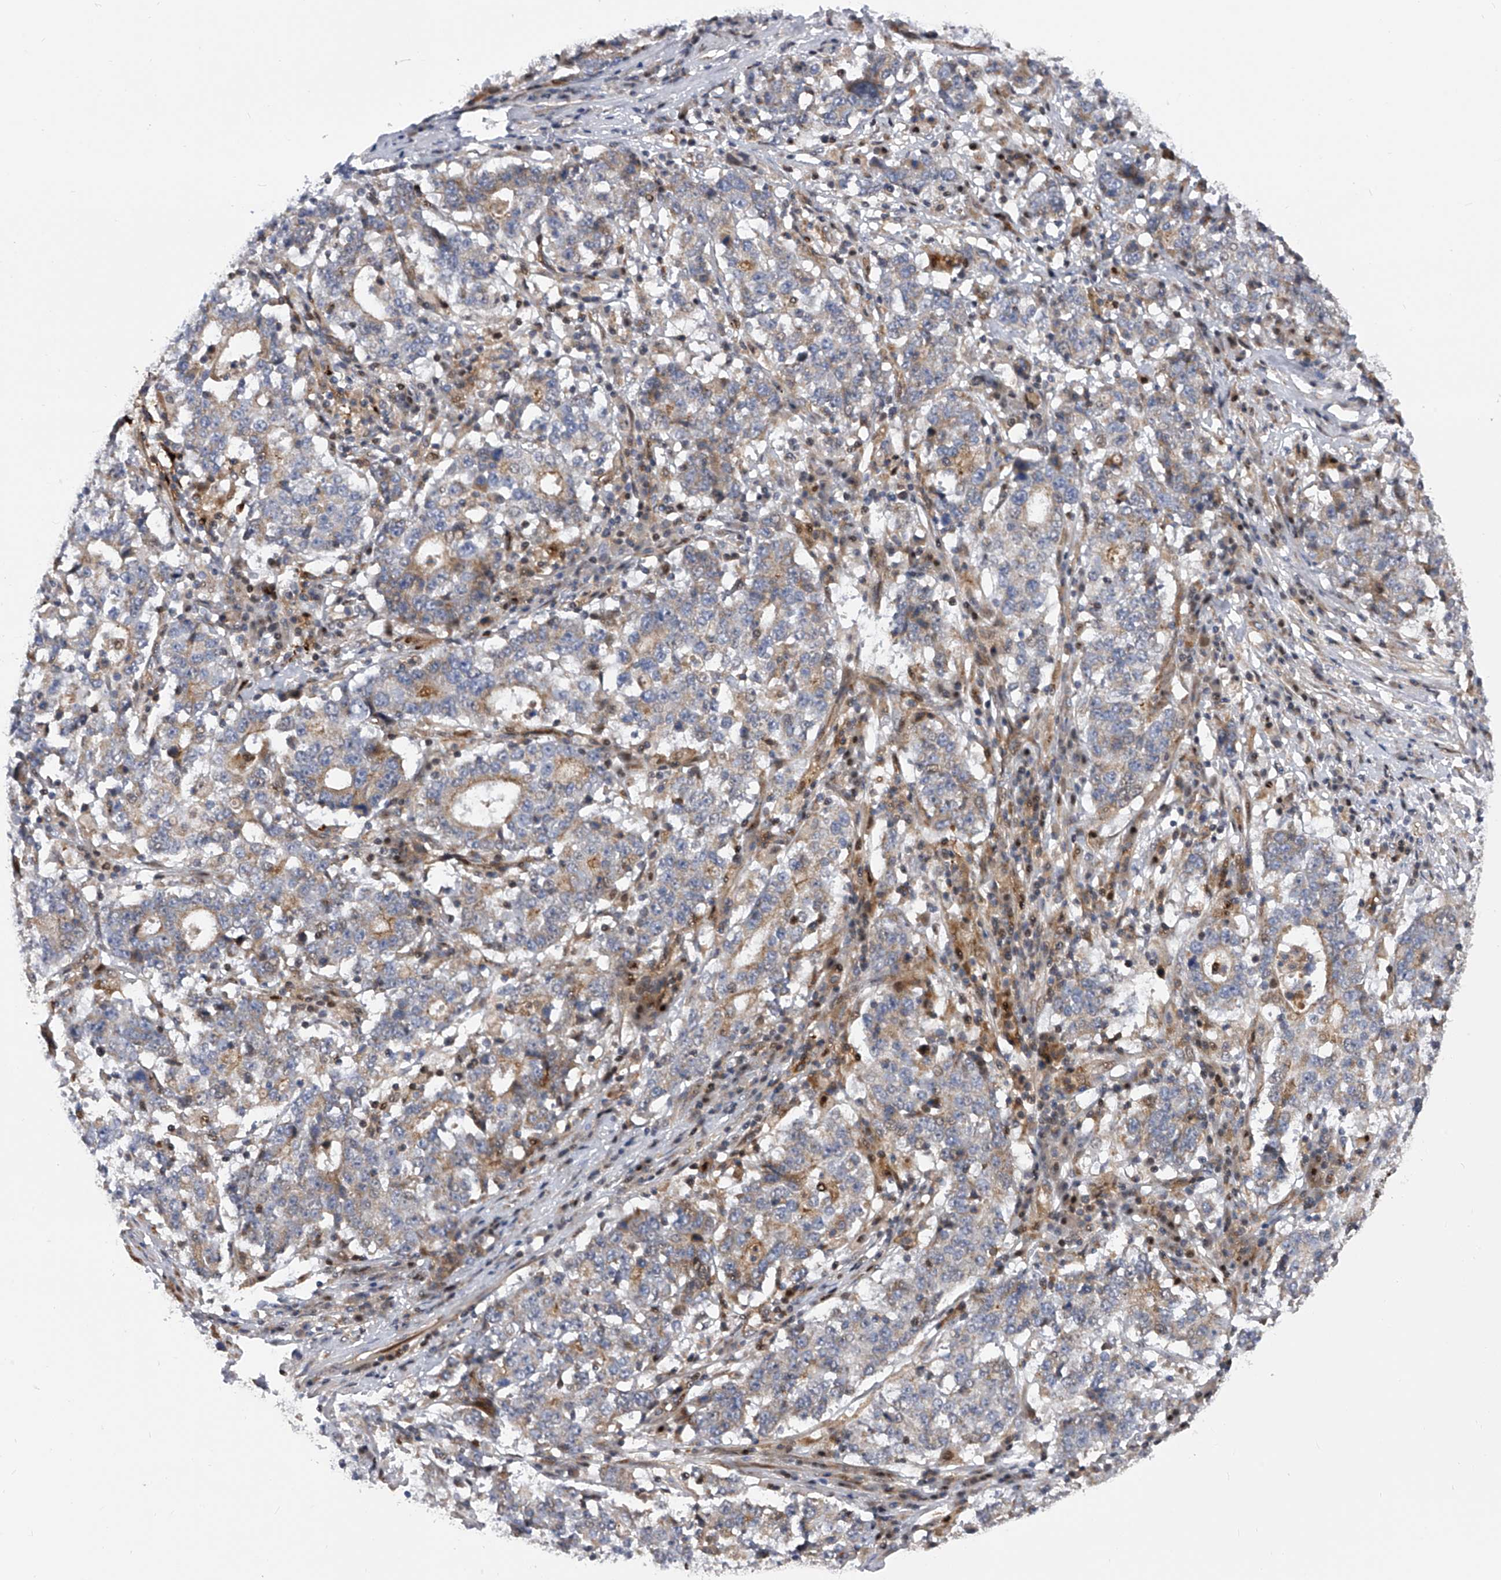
{"staining": {"intensity": "weak", "quantity": "25%-75%", "location": "cytoplasmic/membranous"}, "tissue": "stomach cancer", "cell_type": "Tumor cells", "image_type": "cancer", "snomed": [{"axis": "morphology", "description": "Adenocarcinoma, NOS"}, {"axis": "topography", "description": "Stomach"}], "caption": "Immunohistochemistry micrograph of neoplastic tissue: human stomach adenocarcinoma stained using immunohistochemistry (IHC) exhibits low levels of weak protein expression localized specifically in the cytoplasmic/membranous of tumor cells, appearing as a cytoplasmic/membranous brown color.", "gene": "PDSS2", "patient": {"sex": "male", "age": 59}}